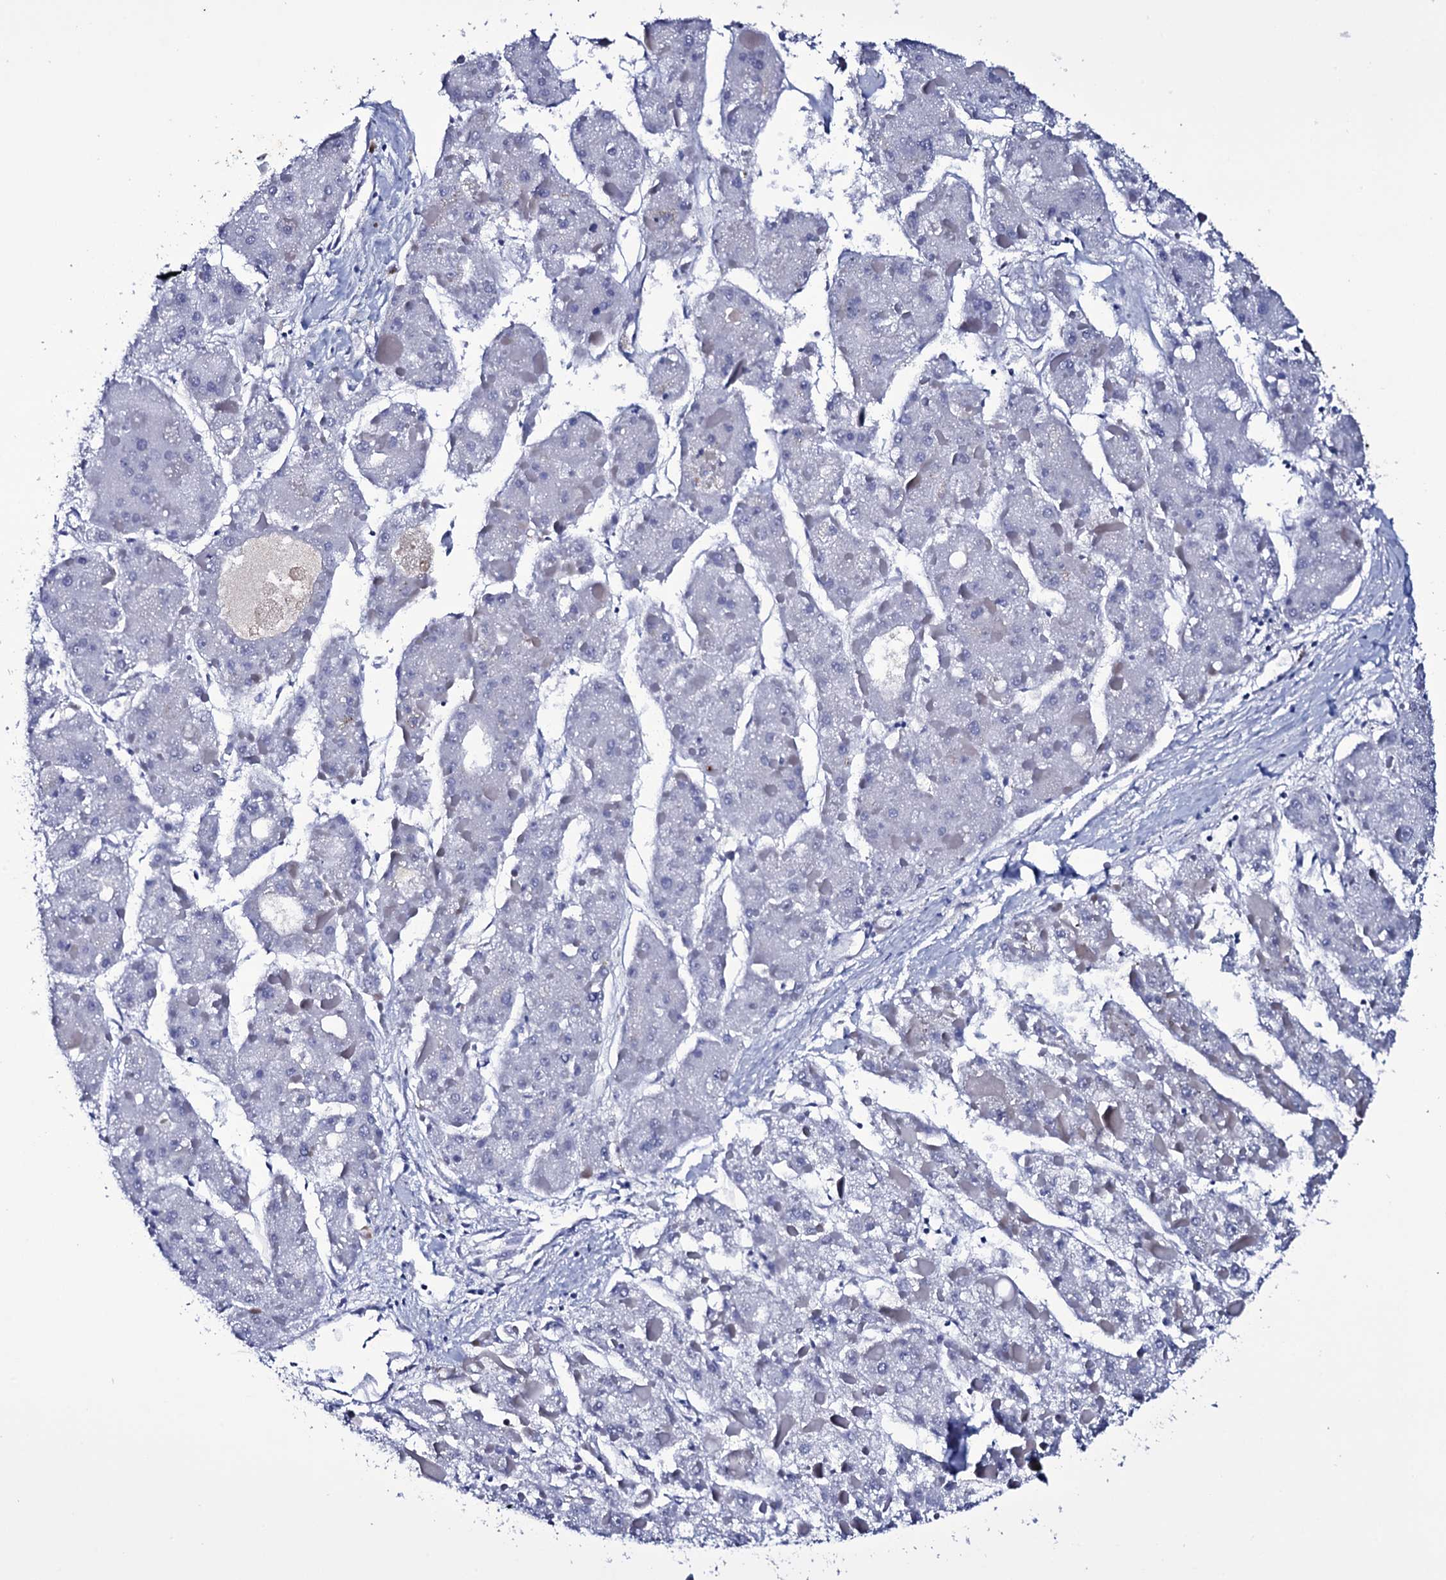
{"staining": {"intensity": "negative", "quantity": "none", "location": "none"}, "tissue": "liver cancer", "cell_type": "Tumor cells", "image_type": "cancer", "snomed": [{"axis": "morphology", "description": "Carcinoma, Hepatocellular, NOS"}, {"axis": "topography", "description": "Liver"}], "caption": "IHC of human liver cancer displays no staining in tumor cells. (Brightfield microscopy of DAB (3,3'-diaminobenzidine) immunohistochemistry at high magnification).", "gene": "ITPRID2", "patient": {"sex": "female", "age": 73}}